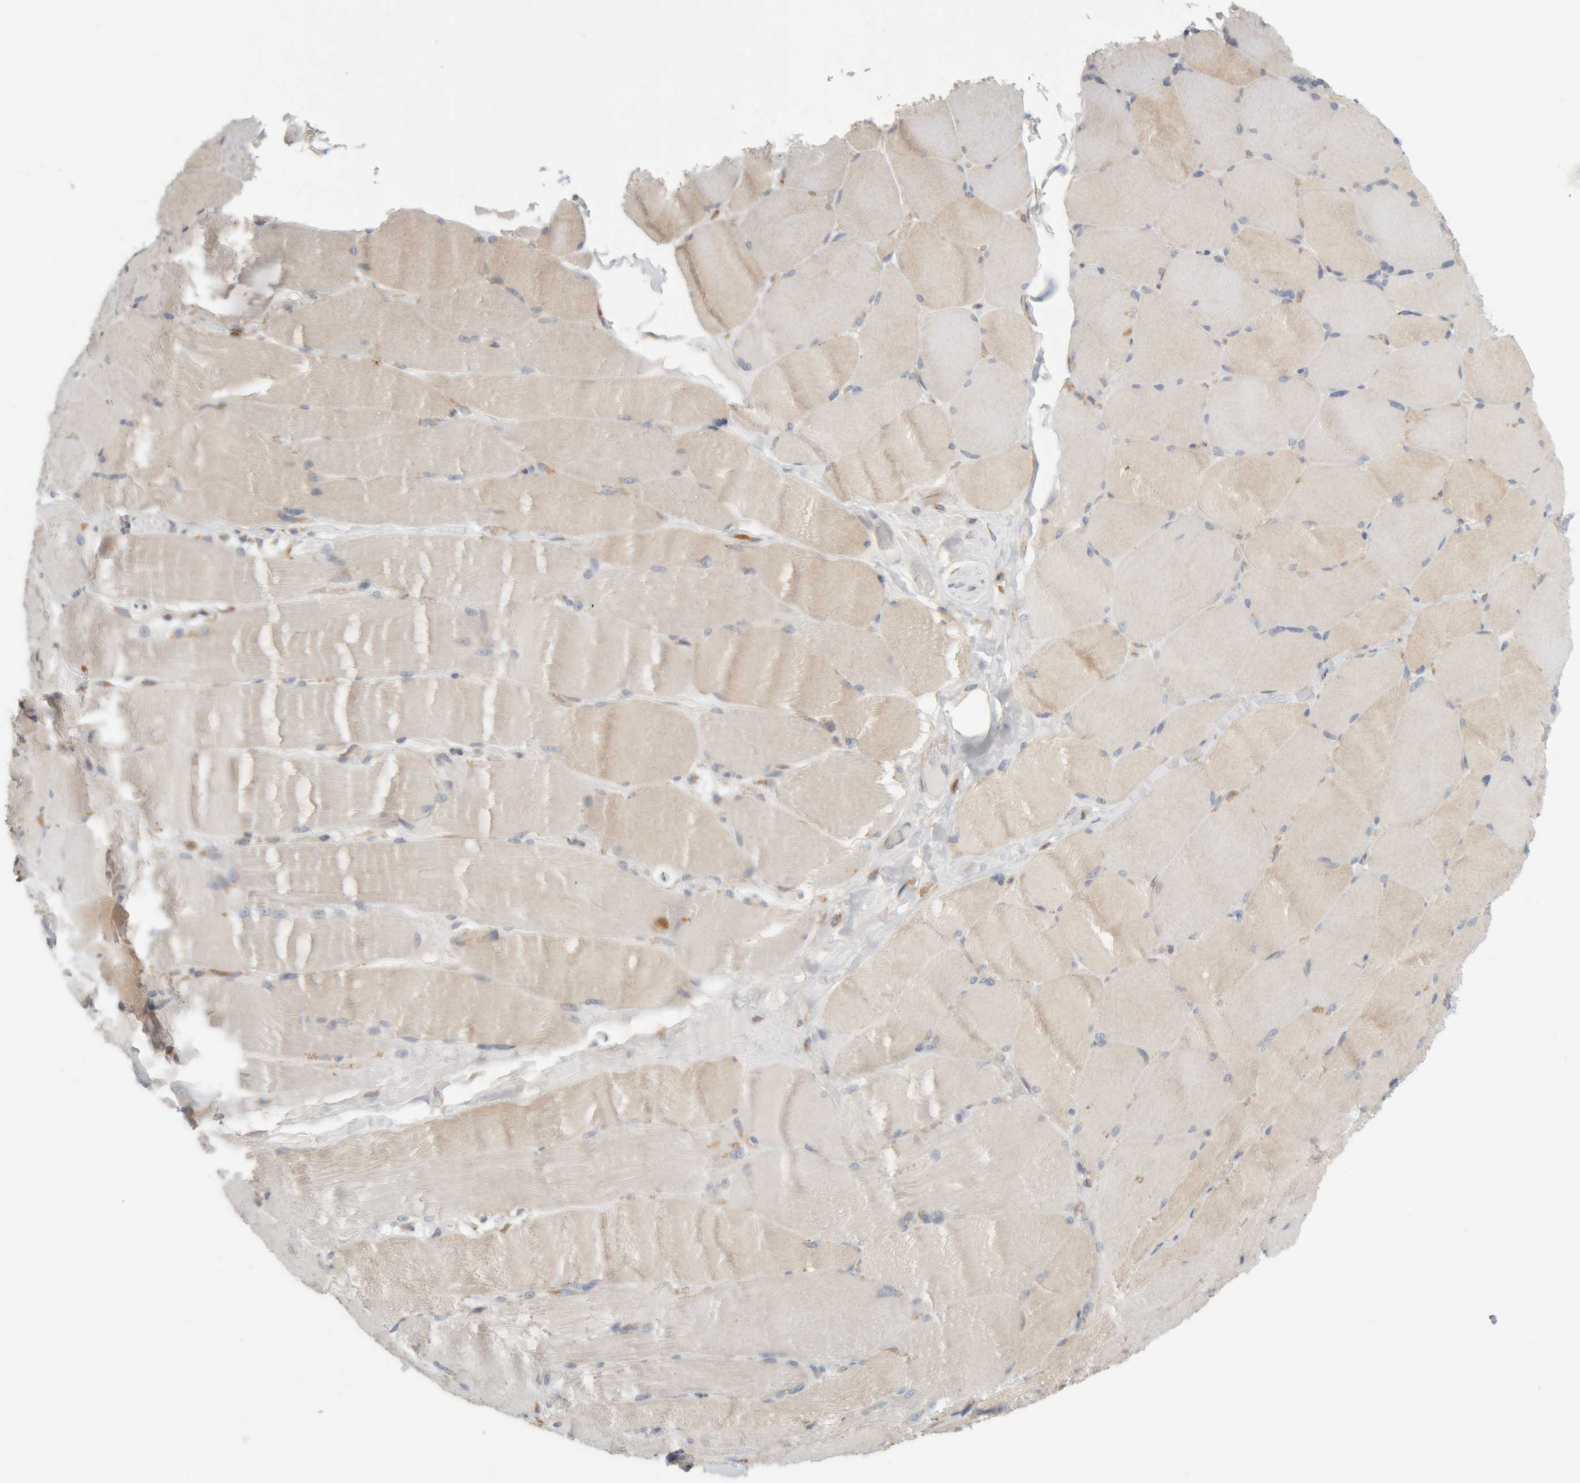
{"staining": {"intensity": "weak", "quantity": ">75%", "location": "cytoplasmic/membranous"}, "tissue": "skeletal muscle", "cell_type": "Myocytes", "image_type": "normal", "snomed": [{"axis": "morphology", "description": "Normal tissue, NOS"}, {"axis": "topography", "description": "Skin"}, {"axis": "topography", "description": "Skeletal muscle"}], "caption": "Protein staining by immunohistochemistry reveals weak cytoplasmic/membranous expression in approximately >75% of myocytes in benign skeletal muscle.", "gene": "RPN2", "patient": {"sex": "male", "age": 83}}